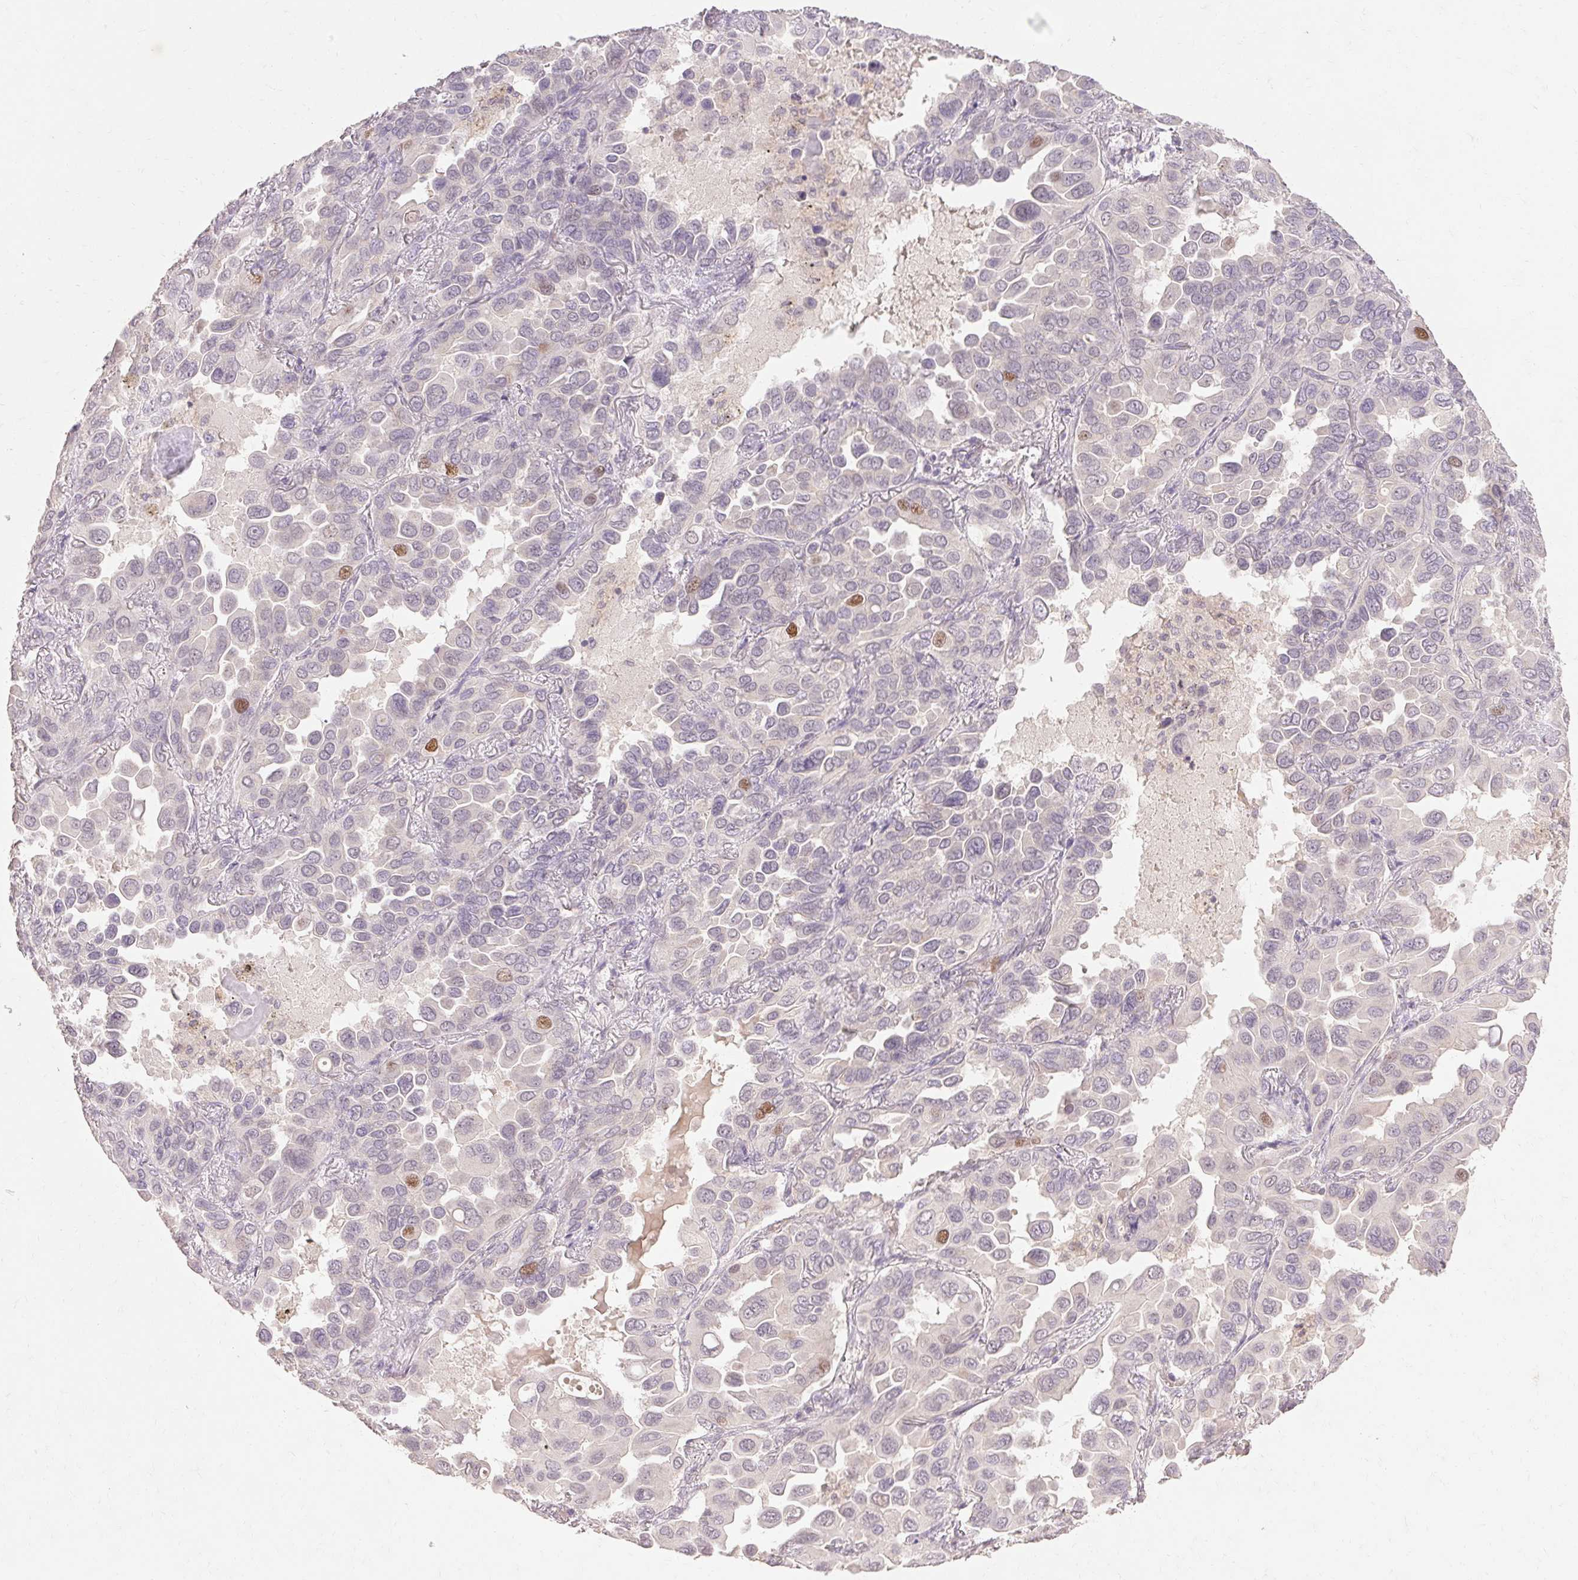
{"staining": {"intensity": "moderate", "quantity": "<25%", "location": "nuclear"}, "tissue": "lung cancer", "cell_type": "Tumor cells", "image_type": "cancer", "snomed": [{"axis": "morphology", "description": "Adenocarcinoma, NOS"}, {"axis": "topography", "description": "Lung"}], "caption": "Immunohistochemistry (IHC) image of neoplastic tissue: human lung adenocarcinoma stained using immunohistochemistry (IHC) displays low levels of moderate protein expression localized specifically in the nuclear of tumor cells, appearing as a nuclear brown color.", "gene": "SKP2", "patient": {"sex": "male", "age": 64}}